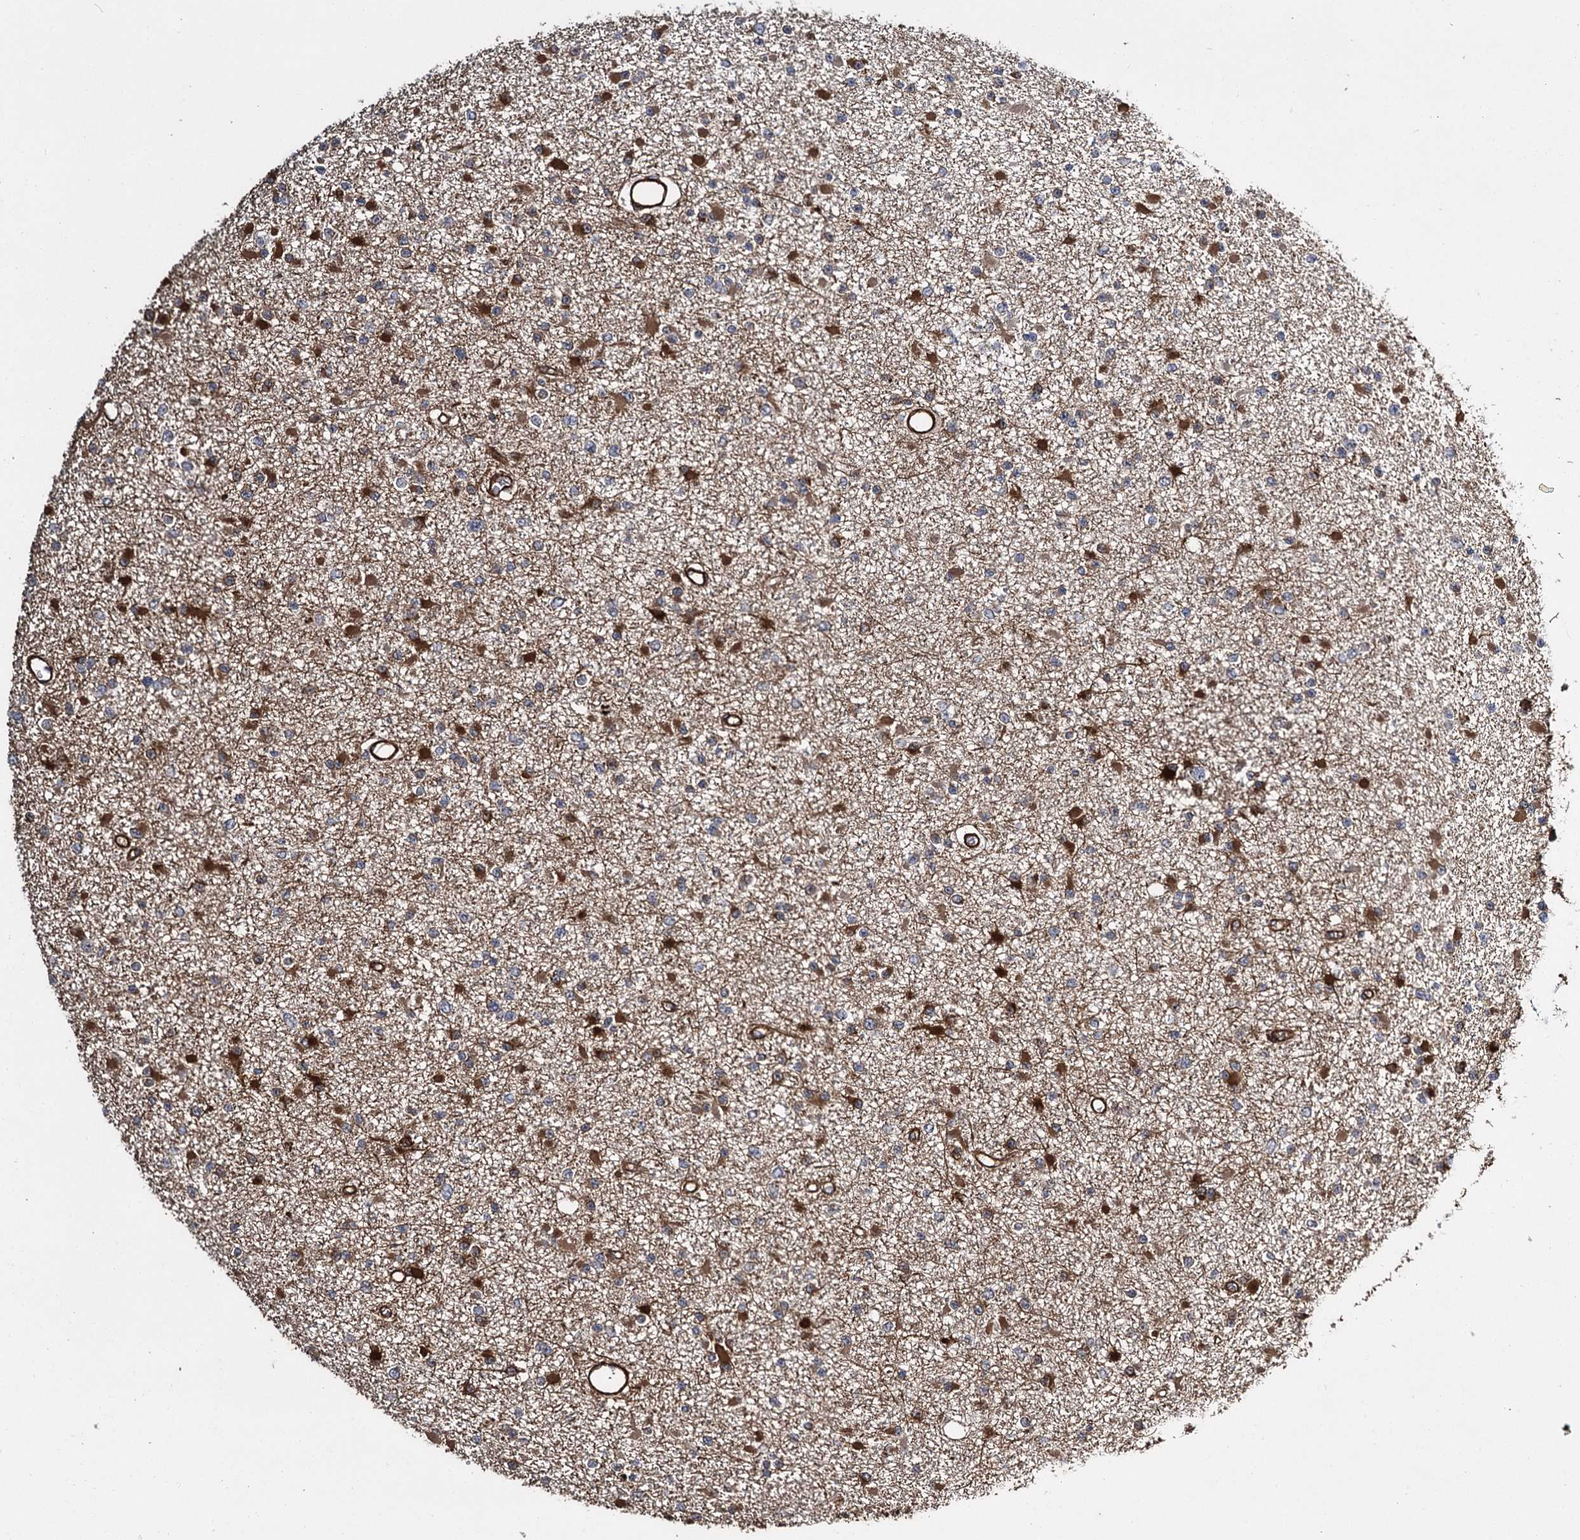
{"staining": {"intensity": "strong", "quantity": "<25%", "location": "cytoplasmic/membranous"}, "tissue": "glioma", "cell_type": "Tumor cells", "image_type": "cancer", "snomed": [{"axis": "morphology", "description": "Glioma, malignant, Low grade"}, {"axis": "topography", "description": "Brain"}], "caption": "An image of malignant low-grade glioma stained for a protein shows strong cytoplasmic/membranous brown staining in tumor cells.", "gene": "MYO1C", "patient": {"sex": "female", "age": 22}}